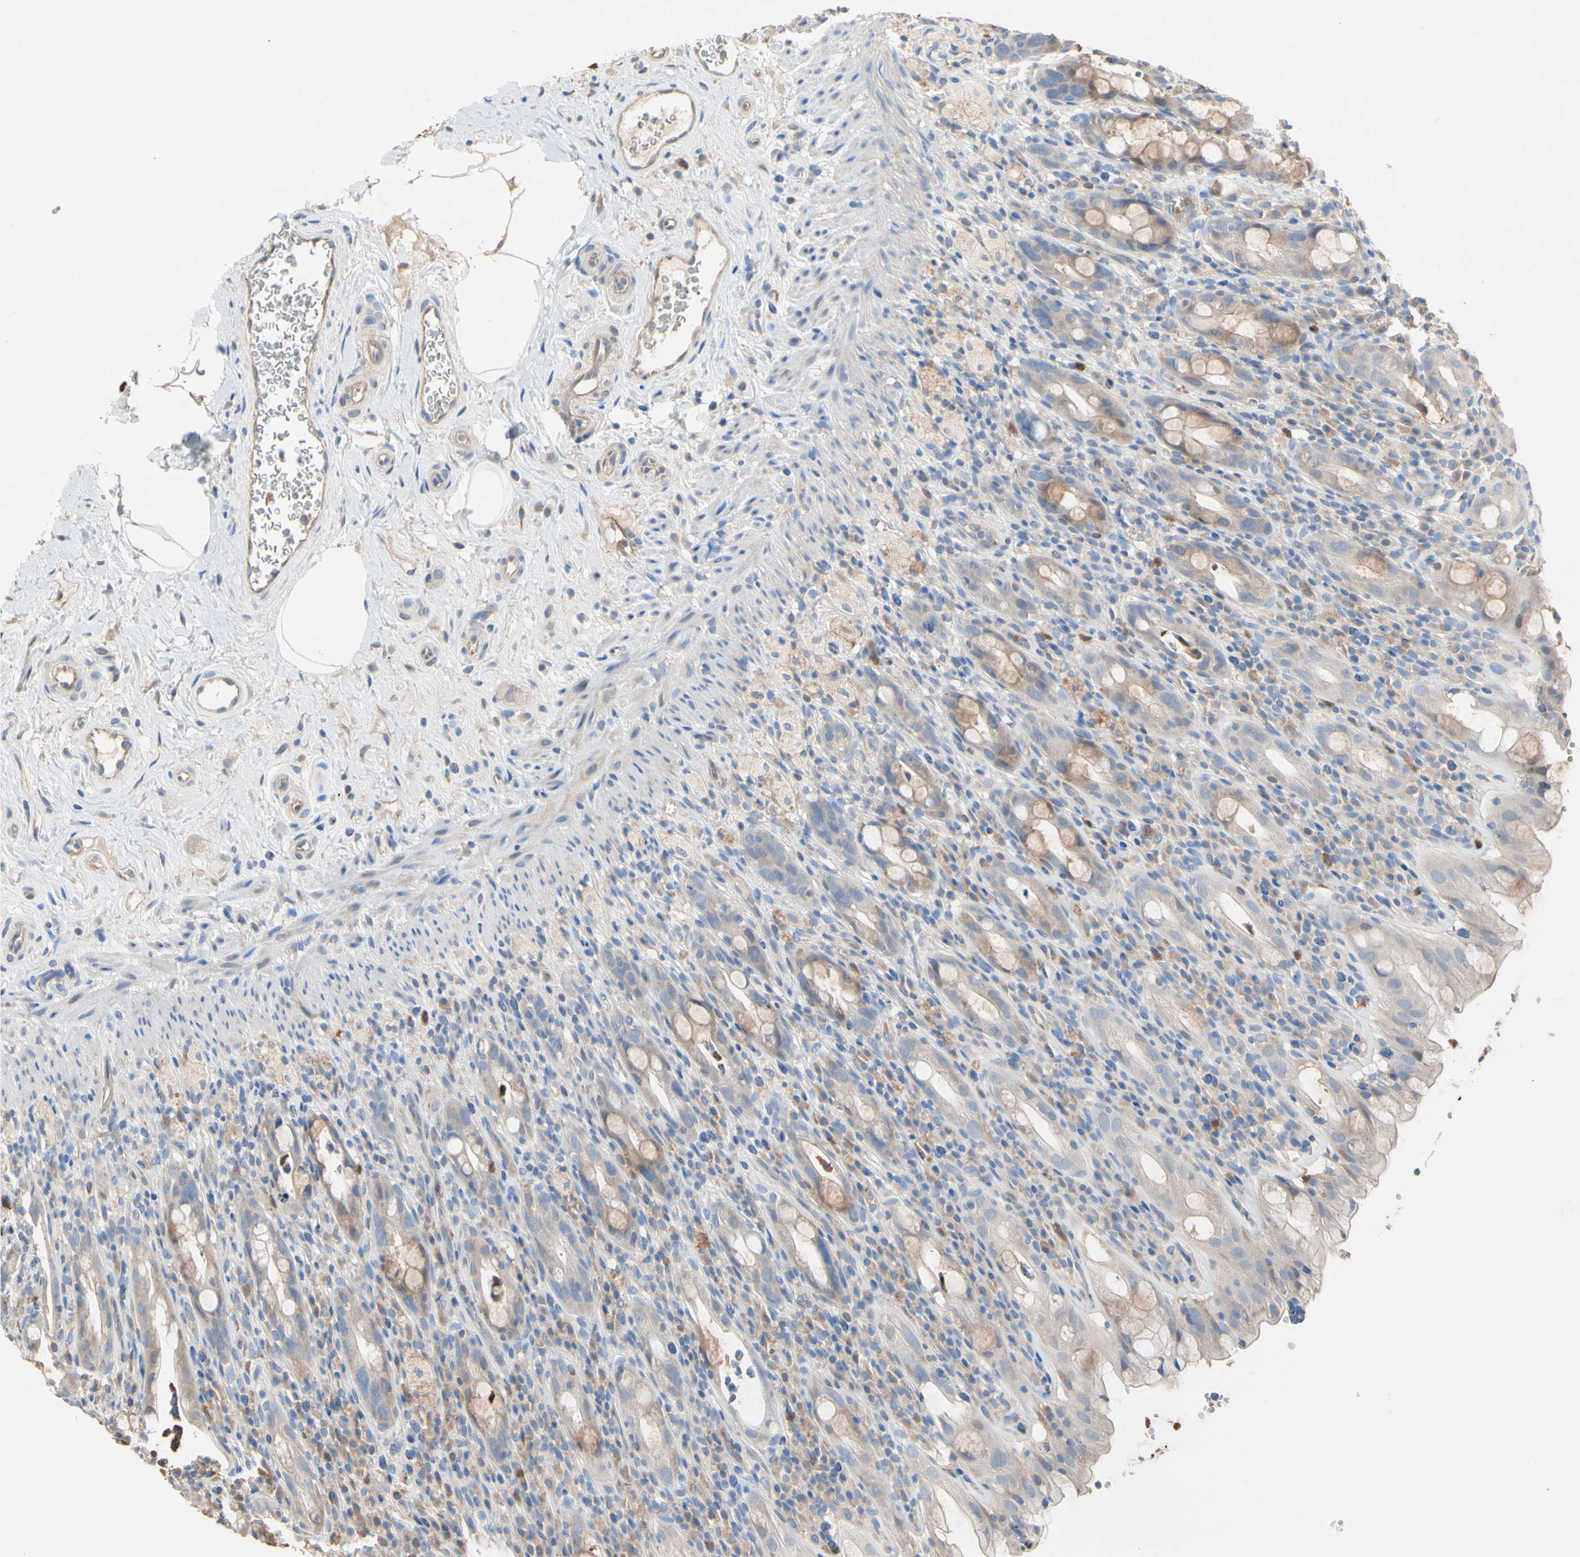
{"staining": {"intensity": "weak", "quantity": ">75%", "location": "cytoplasmic/membranous"}, "tissue": "rectum", "cell_type": "Glandular cells", "image_type": "normal", "snomed": [{"axis": "morphology", "description": "Normal tissue, NOS"}, {"axis": "topography", "description": "Rectum"}], "caption": "DAB (3,3'-diaminobenzidine) immunohistochemical staining of benign human rectum demonstrates weak cytoplasmic/membranous protein expression in approximately >75% of glandular cells.", "gene": "BBOX1", "patient": {"sex": "male", "age": 44}}